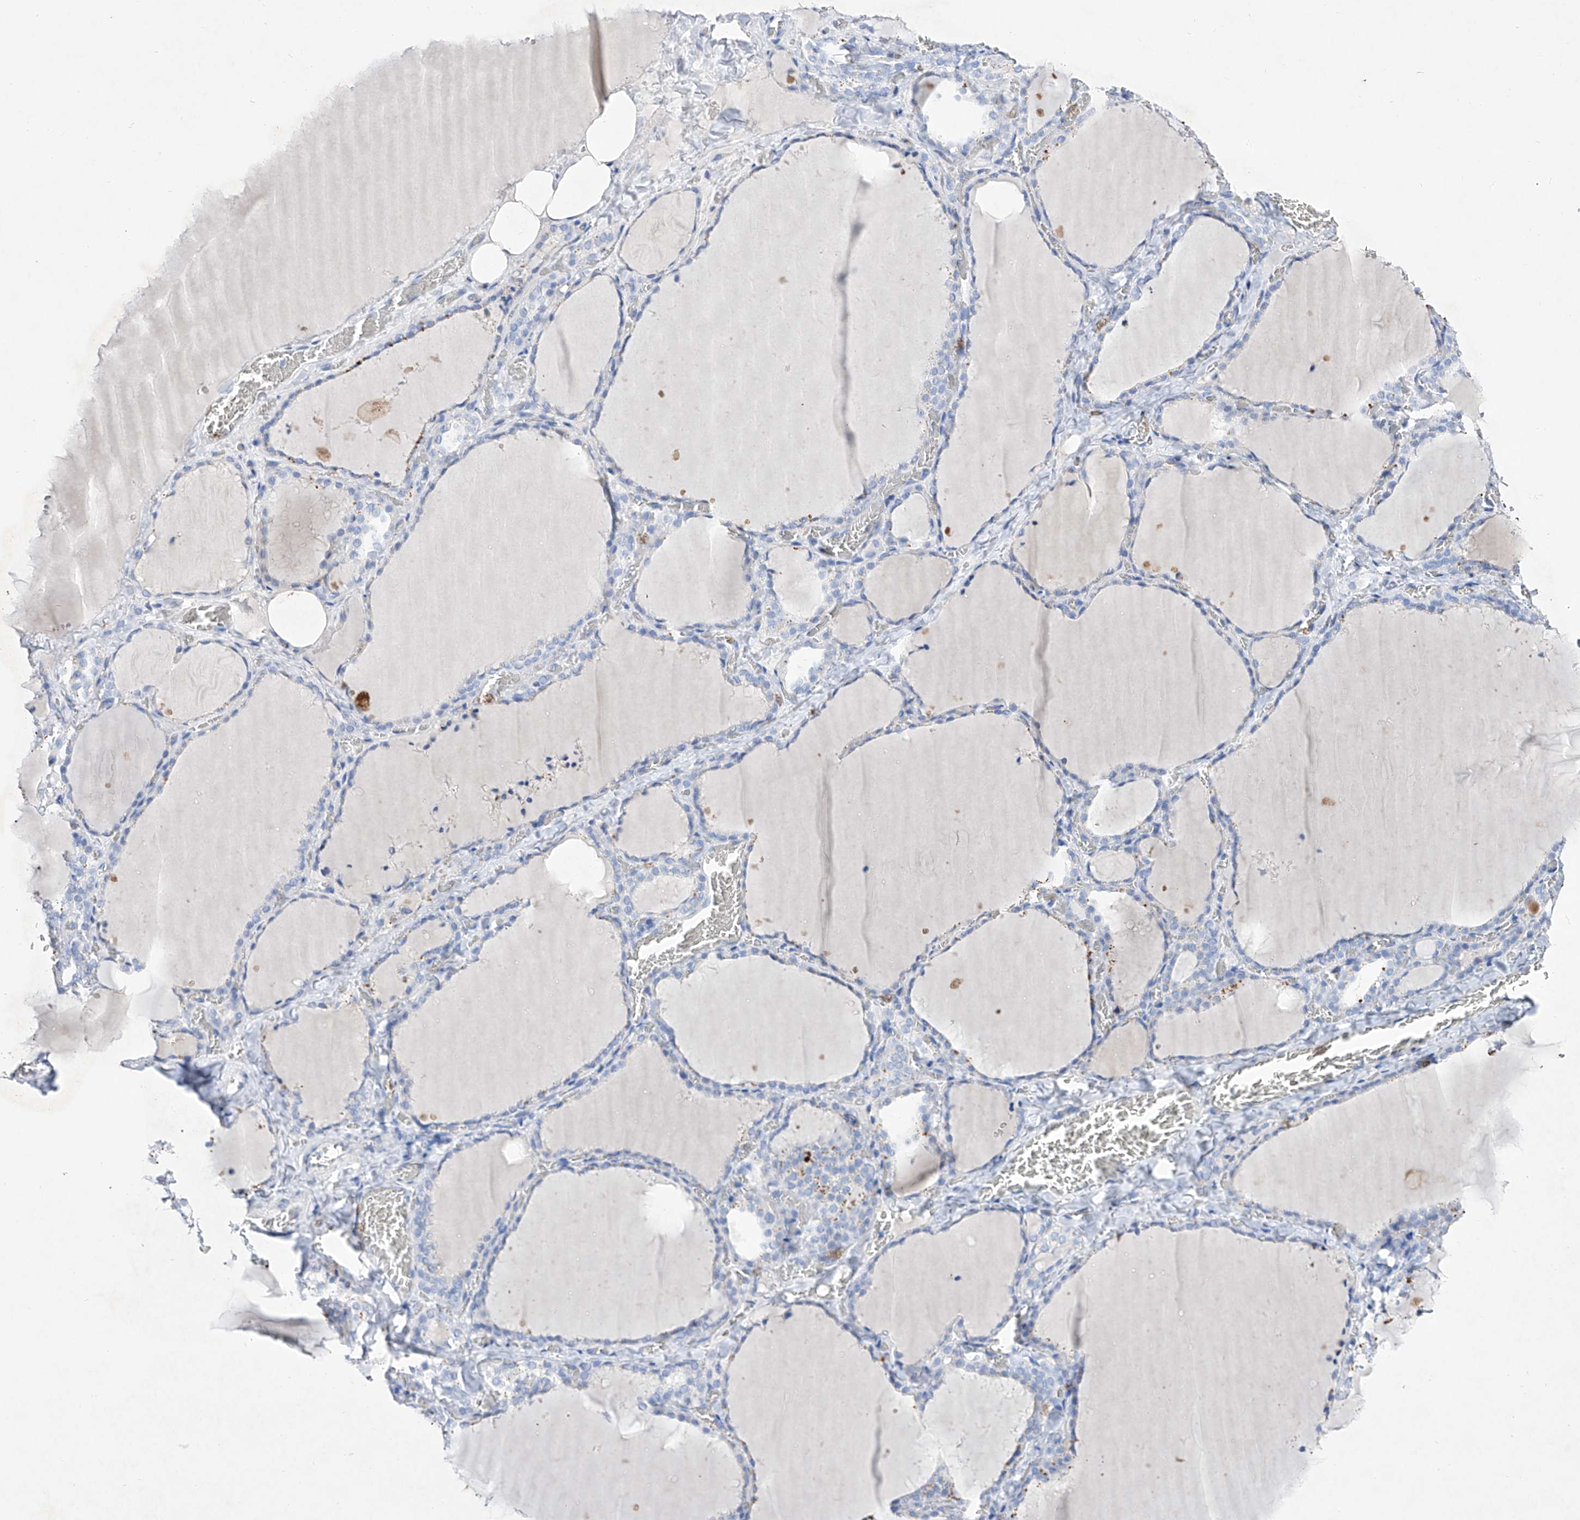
{"staining": {"intensity": "negative", "quantity": "none", "location": "none"}, "tissue": "thyroid gland", "cell_type": "Glandular cells", "image_type": "normal", "snomed": [{"axis": "morphology", "description": "Normal tissue, NOS"}, {"axis": "topography", "description": "Thyroid gland"}], "caption": "Glandular cells show no significant positivity in unremarkable thyroid gland.", "gene": "TM7SF2", "patient": {"sex": "female", "age": 22}}